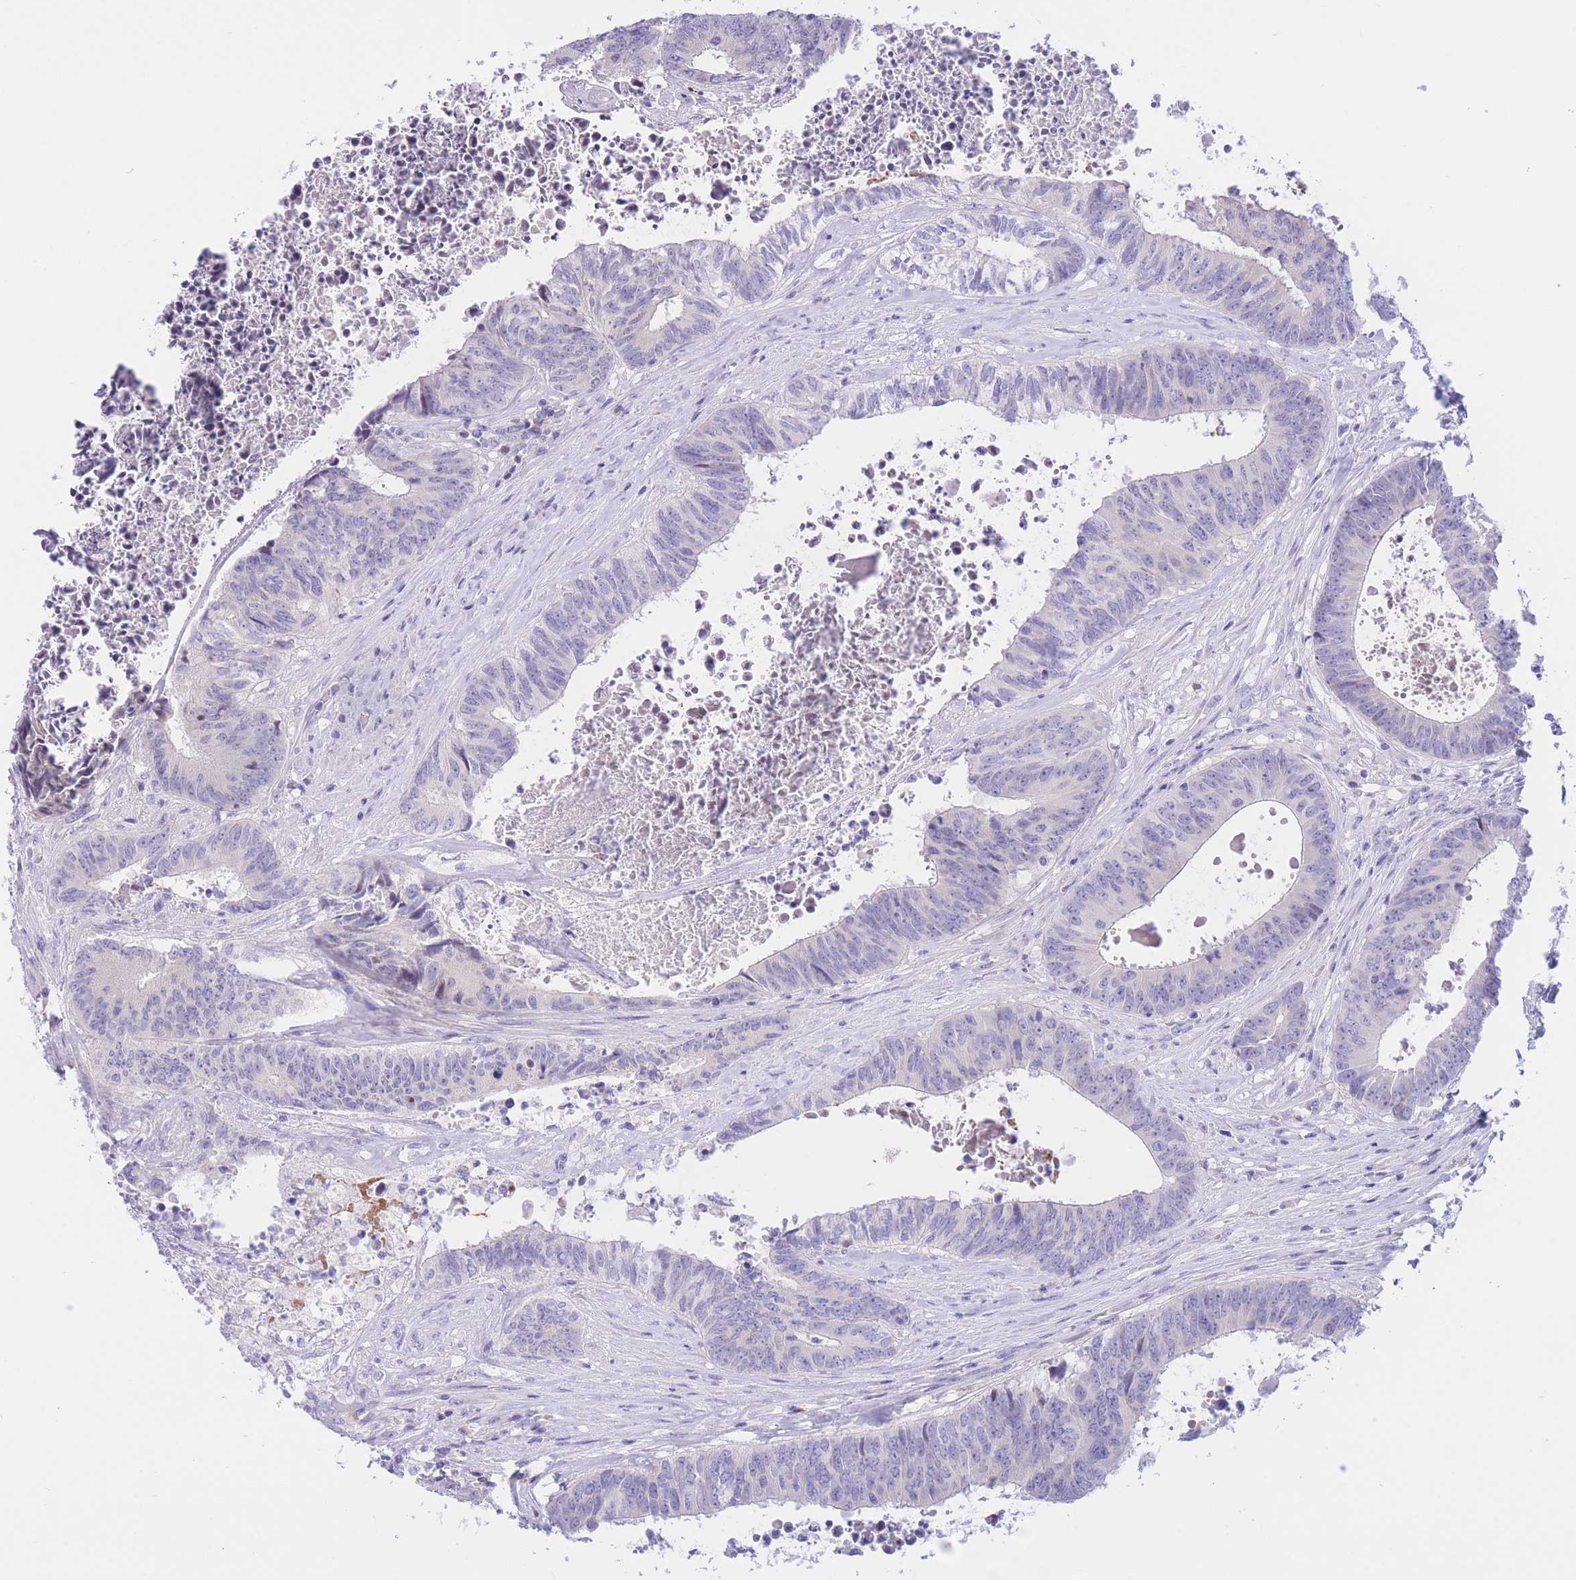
{"staining": {"intensity": "negative", "quantity": "none", "location": "none"}, "tissue": "colorectal cancer", "cell_type": "Tumor cells", "image_type": "cancer", "snomed": [{"axis": "morphology", "description": "Adenocarcinoma, NOS"}, {"axis": "topography", "description": "Rectum"}], "caption": "Immunohistochemistry photomicrograph of neoplastic tissue: colorectal cancer (adenocarcinoma) stained with DAB (3,3'-diaminobenzidine) demonstrates no significant protein positivity in tumor cells.", "gene": "RPL39L", "patient": {"sex": "male", "age": 72}}